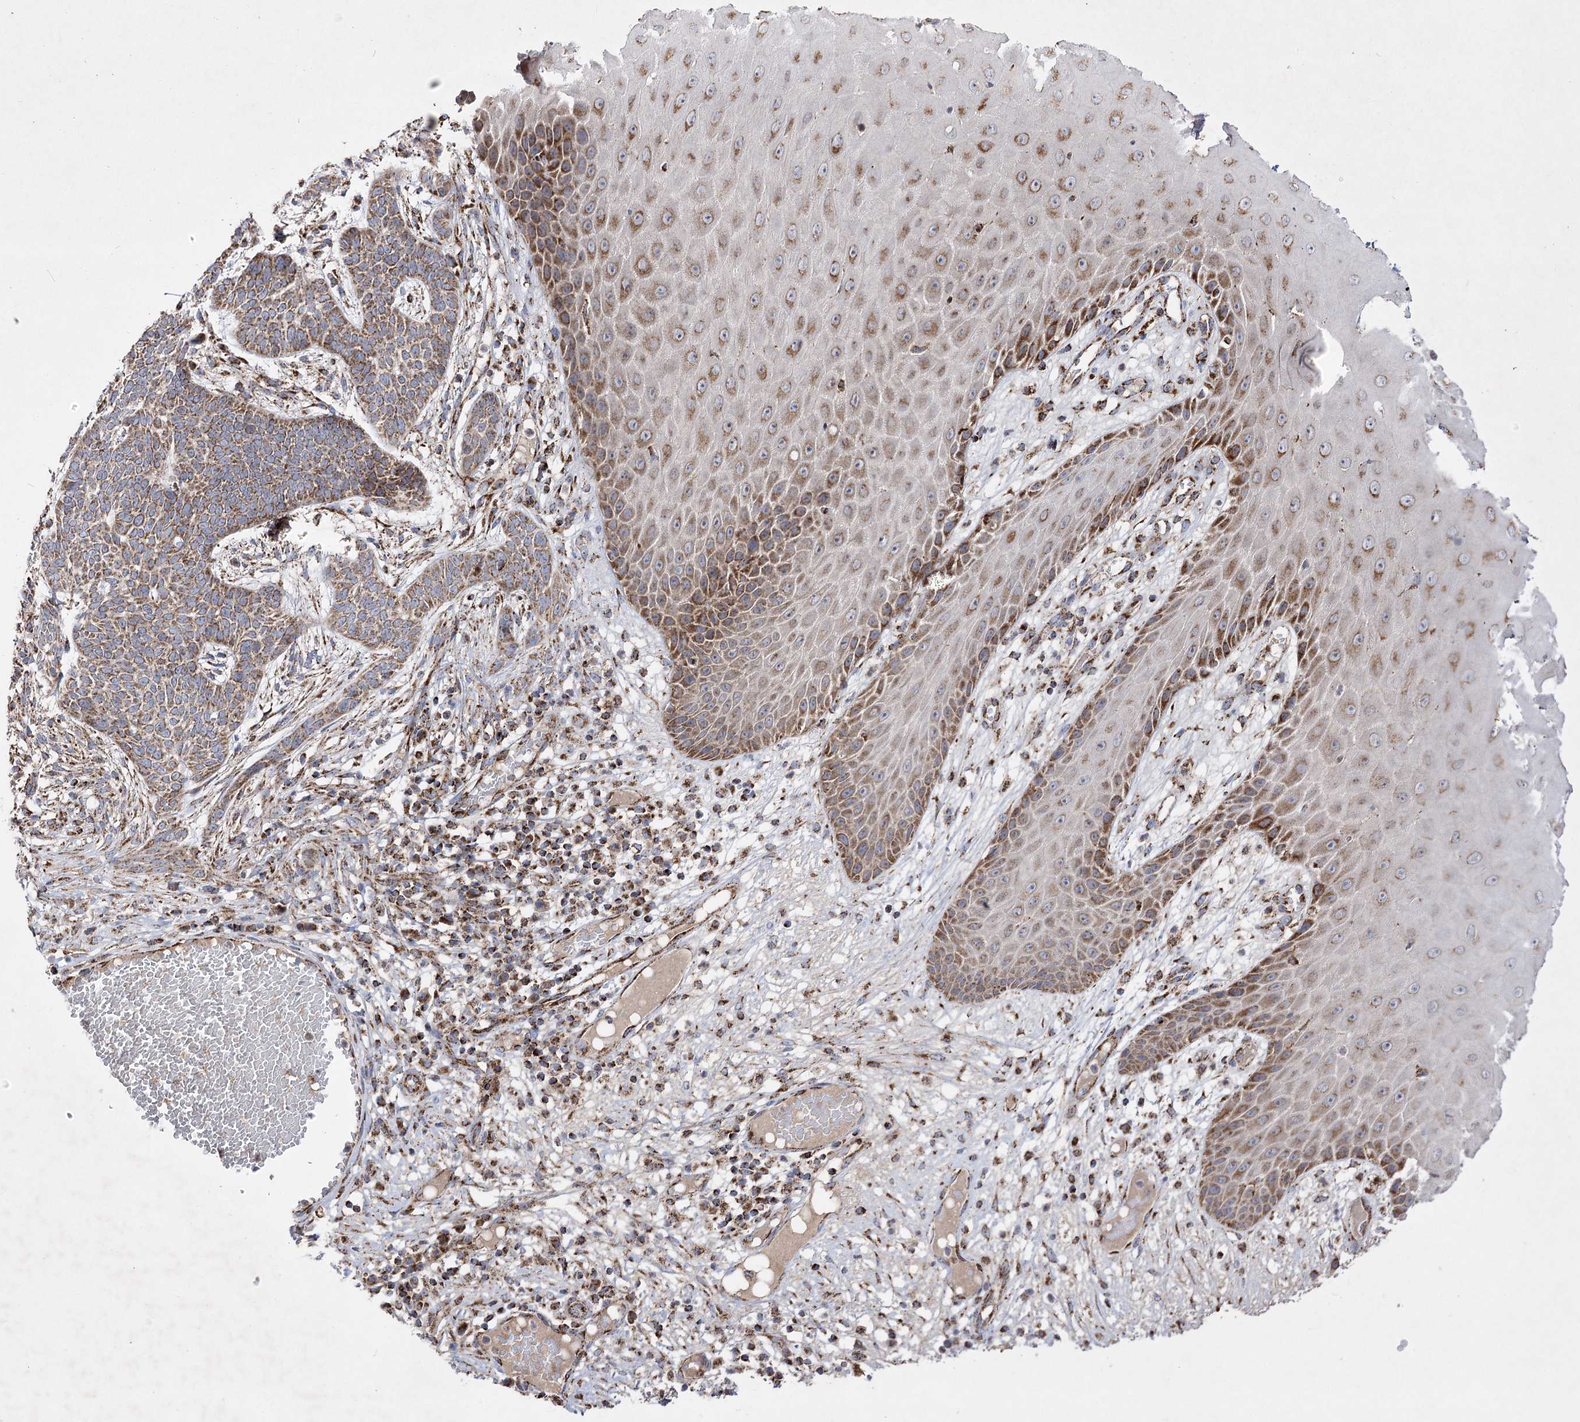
{"staining": {"intensity": "moderate", "quantity": ">75%", "location": "cytoplasmic/membranous"}, "tissue": "skin cancer", "cell_type": "Tumor cells", "image_type": "cancer", "snomed": [{"axis": "morphology", "description": "Normal tissue, NOS"}, {"axis": "morphology", "description": "Basal cell carcinoma"}, {"axis": "topography", "description": "Skin"}], "caption": "Immunohistochemical staining of human skin cancer (basal cell carcinoma) shows medium levels of moderate cytoplasmic/membranous protein expression in about >75% of tumor cells.", "gene": "ASNSD1", "patient": {"sex": "male", "age": 64}}